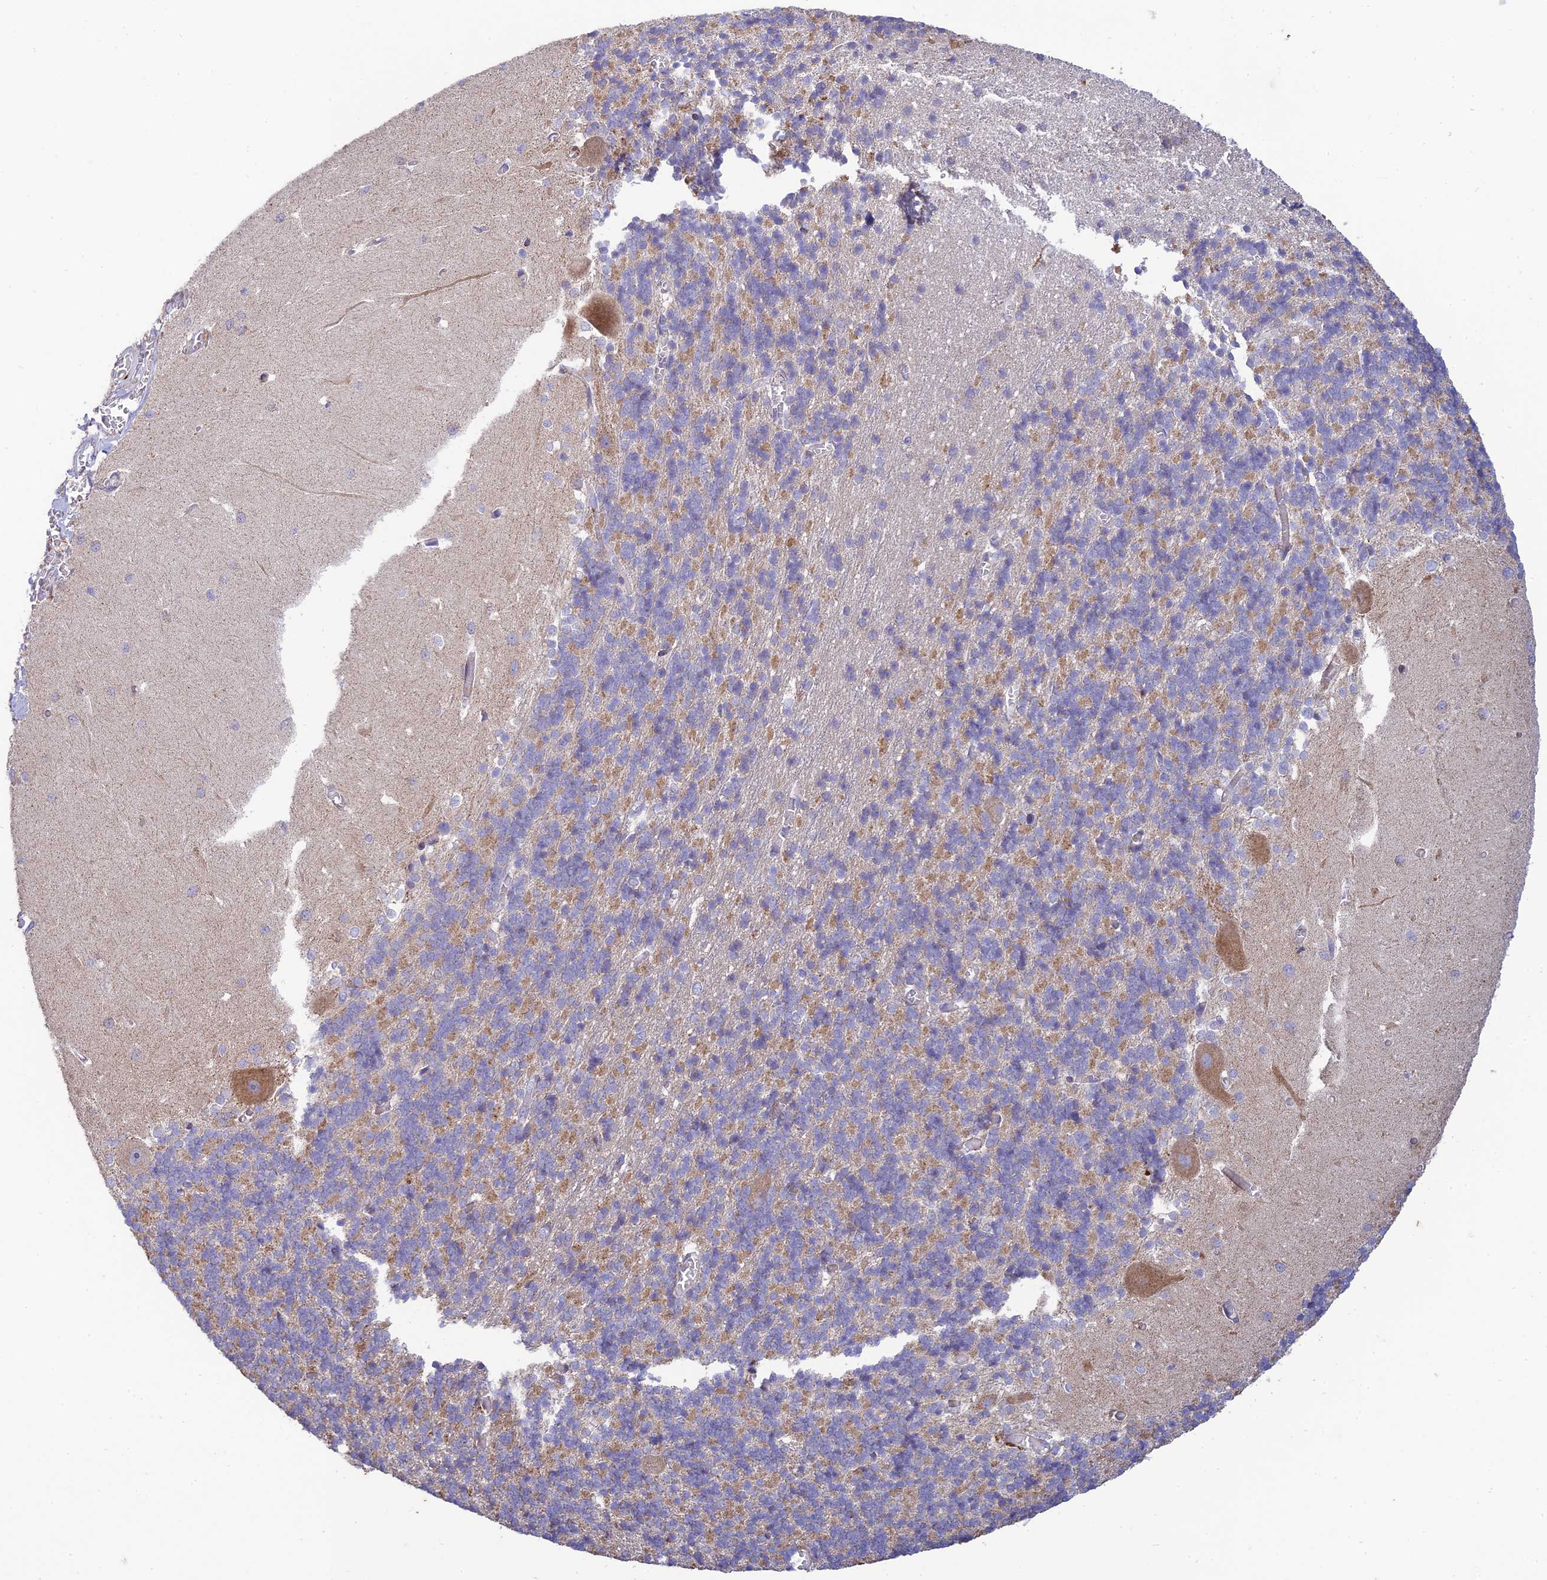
{"staining": {"intensity": "weak", "quantity": "25%-75%", "location": "cytoplasmic/membranous"}, "tissue": "cerebellum", "cell_type": "Cells in granular layer", "image_type": "normal", "snomed": [{"axis": "morphology", "description": "Normal tissue, NOS"}, {"axis": "topography", "description": "Cerebellum"}], "caption": "Immunohistochemistry photomicrograph of normal cerebellum: cerebellum stained using IHC demonstrates low levels of weak protein expression localized specifically in the cytoplasmic/membranous of cells in granular layer, appearing as a cytoplasmic/membranous brown color.", "gene": "RCN3", "patient": {"sex": "male", "age": 37}}